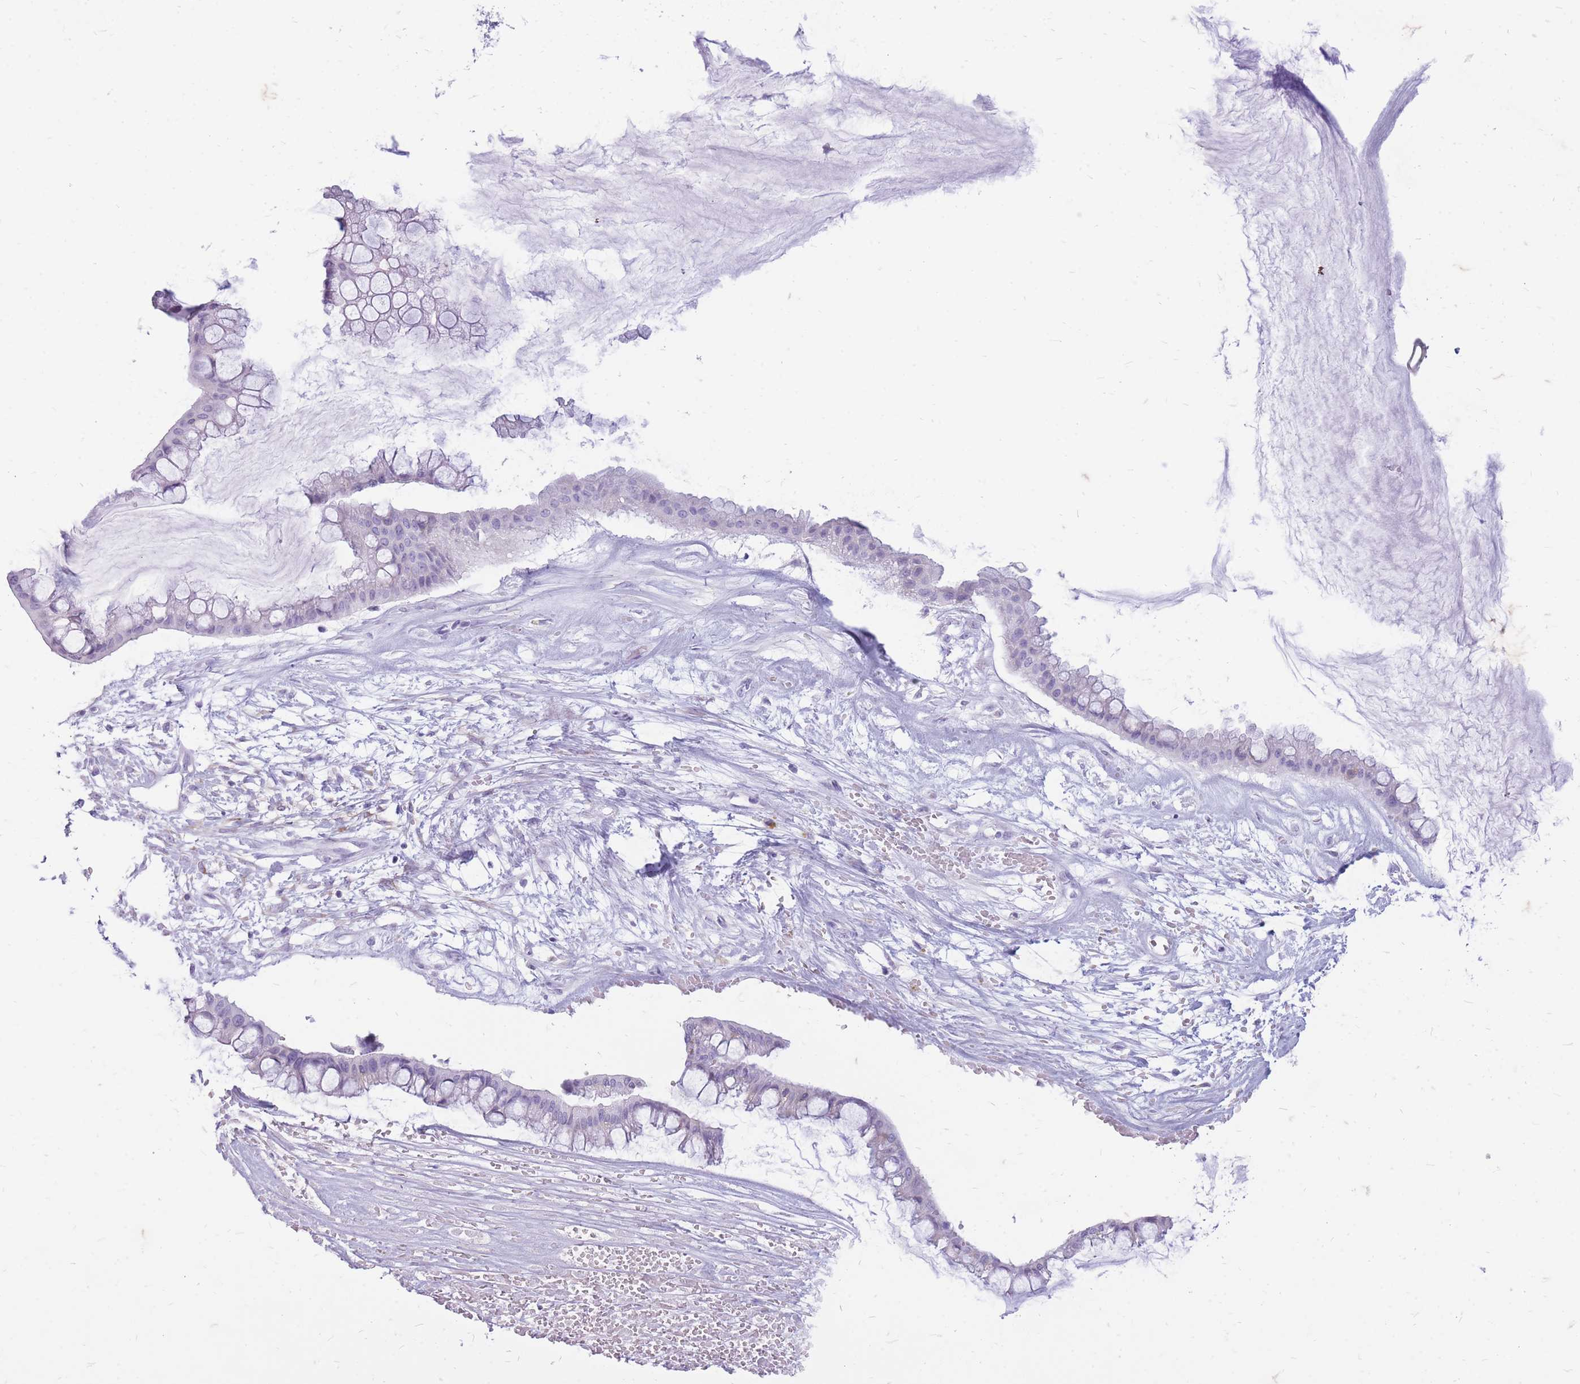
{"staining": {"intensity": "negative", "quantity": "none", "location": "none"}, "tissue": "ovarian cancer", "cell_type": "Tumor cells", "image_type": "cancer", "snomed": [{"axis": "morphology", "description": "Cystadenocarcinoma, mucinous, NOS"}, {"axis": "topography", "description": "Ovary"}], "caption": "Protein analysis of ovarian mucinous cystadenocarcinoma shows no significant expression in tumor cells.", "gene": "ZFP37", "patient": {"sex": "female", "age": 73}}